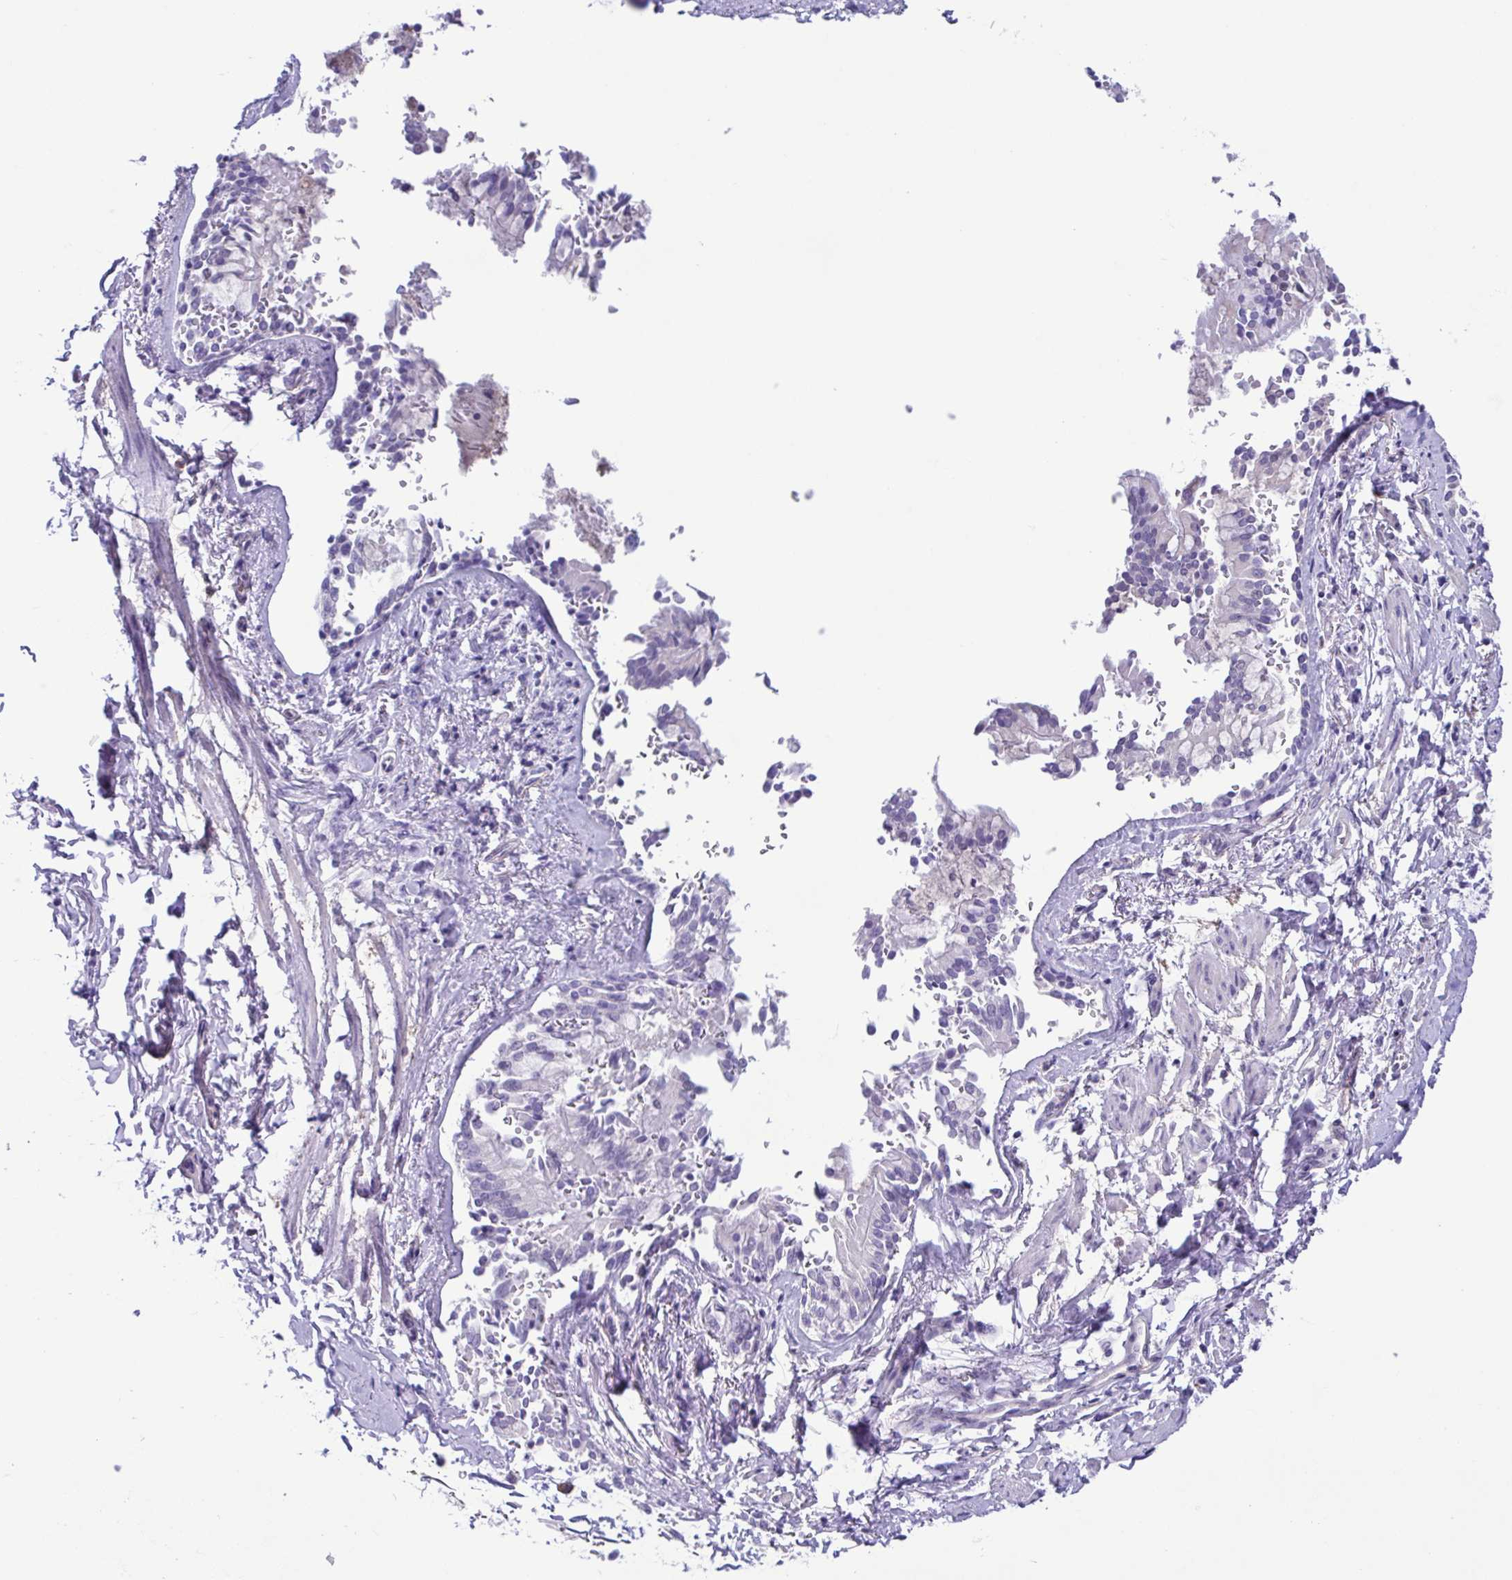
{"staining": {"intensity": "negative", "quantity": "none", "location": "none"}, "tissue": "soft tissue", "cell_type": "Chondrocytes", "image_type": "normal", "snomed": [{"axis": "morphology", "description": "Normal tissue, NOS"}, {"axis": "topography", "description": "Cartilage tissue"}, {"axis": "topography", "description": "Bronchus"}, {"axis": "topography", "description": "Peripheral nerve tissue"}], "caption": "High power microscopy histopathology image of an IHC photomicrograph of unremarkable soft tissue, revealing no significant positivity in chondrocytes.", "gene": "CYP11B1", "patient": {"sex": "male", "age": 67}}